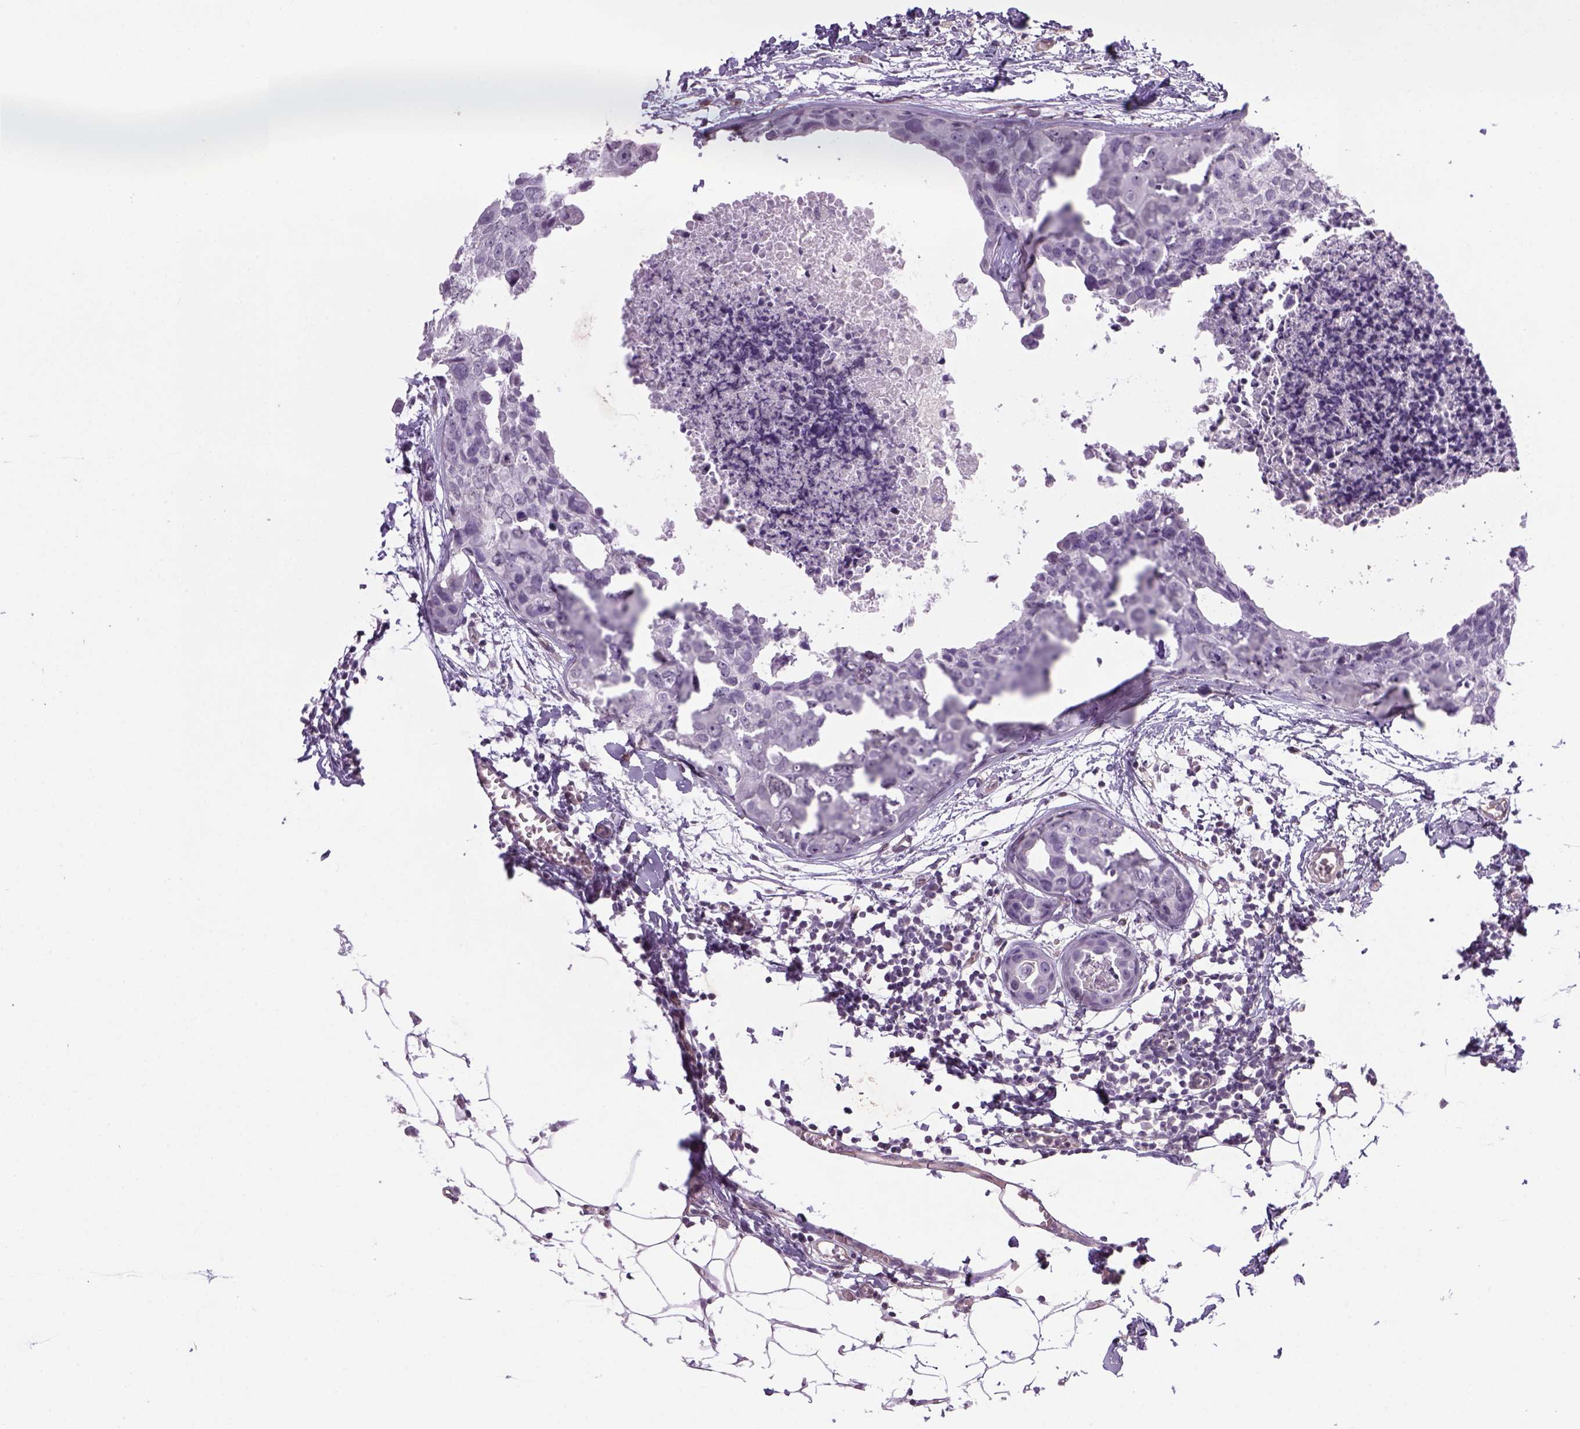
{"staining": {"intensity": "negative", "quantity": "none", "location": "none"}, "tissue": "breast cancer", "cell_type": "Tumor cells", "image_type": "cancer", "snomed": [{"axis": "morphology", "description": "Duct carcinoma"}, {"axis": "topography", "description": "Breast"}], "caption": "Tumor cells show no significant positivity in breast cancer (invasive ductal carcinoma).", "gene": "PRRT1", "patient": {"sex": "female", "age": 38}}